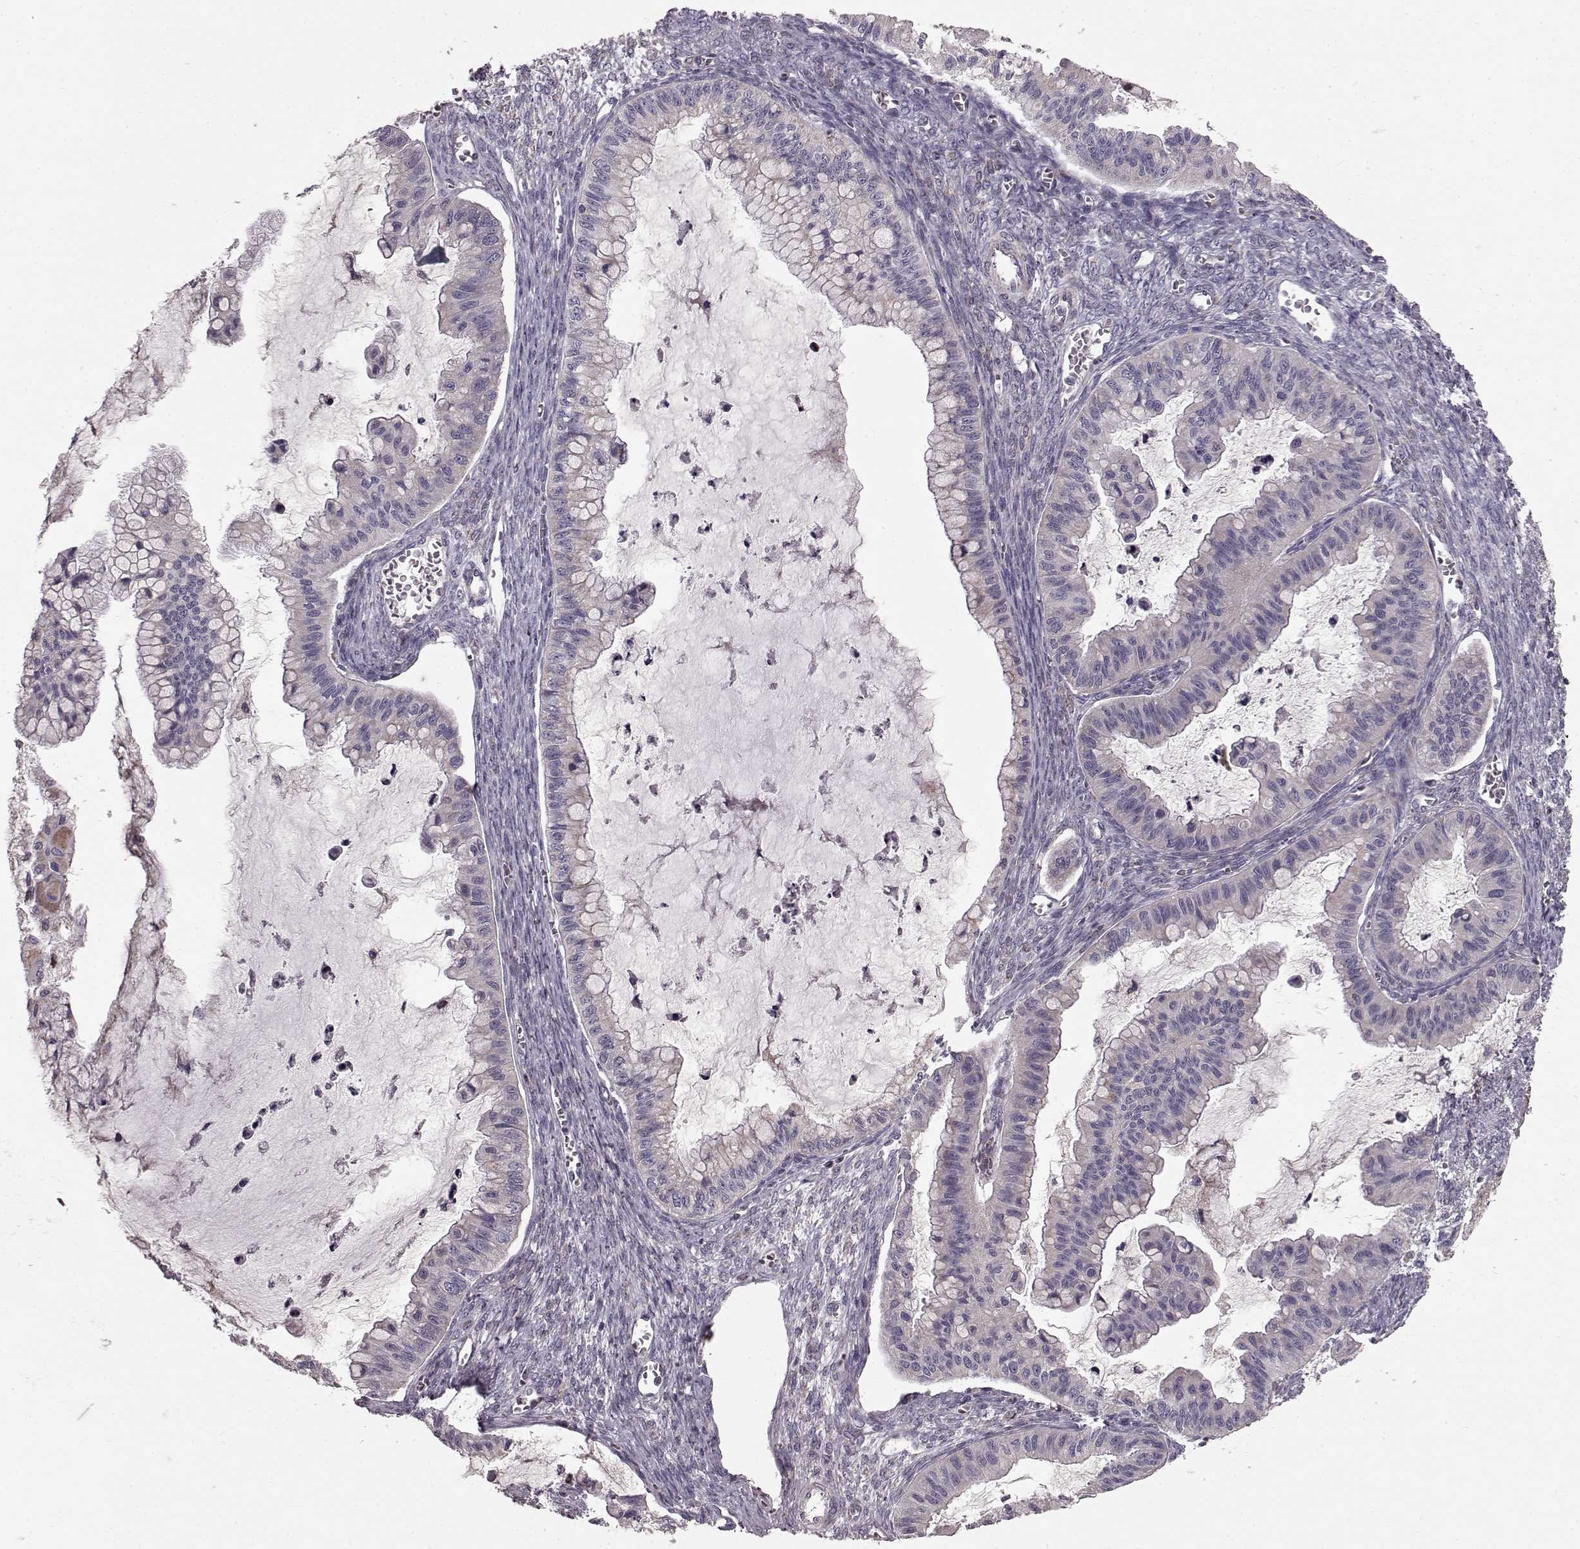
{"staining": {"intensity": "negative", "quantity": "none", "location": "none"}, "tissue": "ovarian cancer", "cell_type": "Tumor cells", "image_type": "cancer", "snomed": [{"axis": "morphology", "description": "Cystadenocarcinoma, mucinous, NOS"}, {"axis": "topography", "description": "Ovary"}], "caption": "An image of human mucinous cystadenocarcinoma (ovarian) is negative for staining in tumor cells. (DAB (3,3'-diaminobenzidine) immunohistochemistry visualized using brightfield microscopy, high magnification).", "gene": "FAM8A1", "patient": {"sex": "female", "age": 72}}